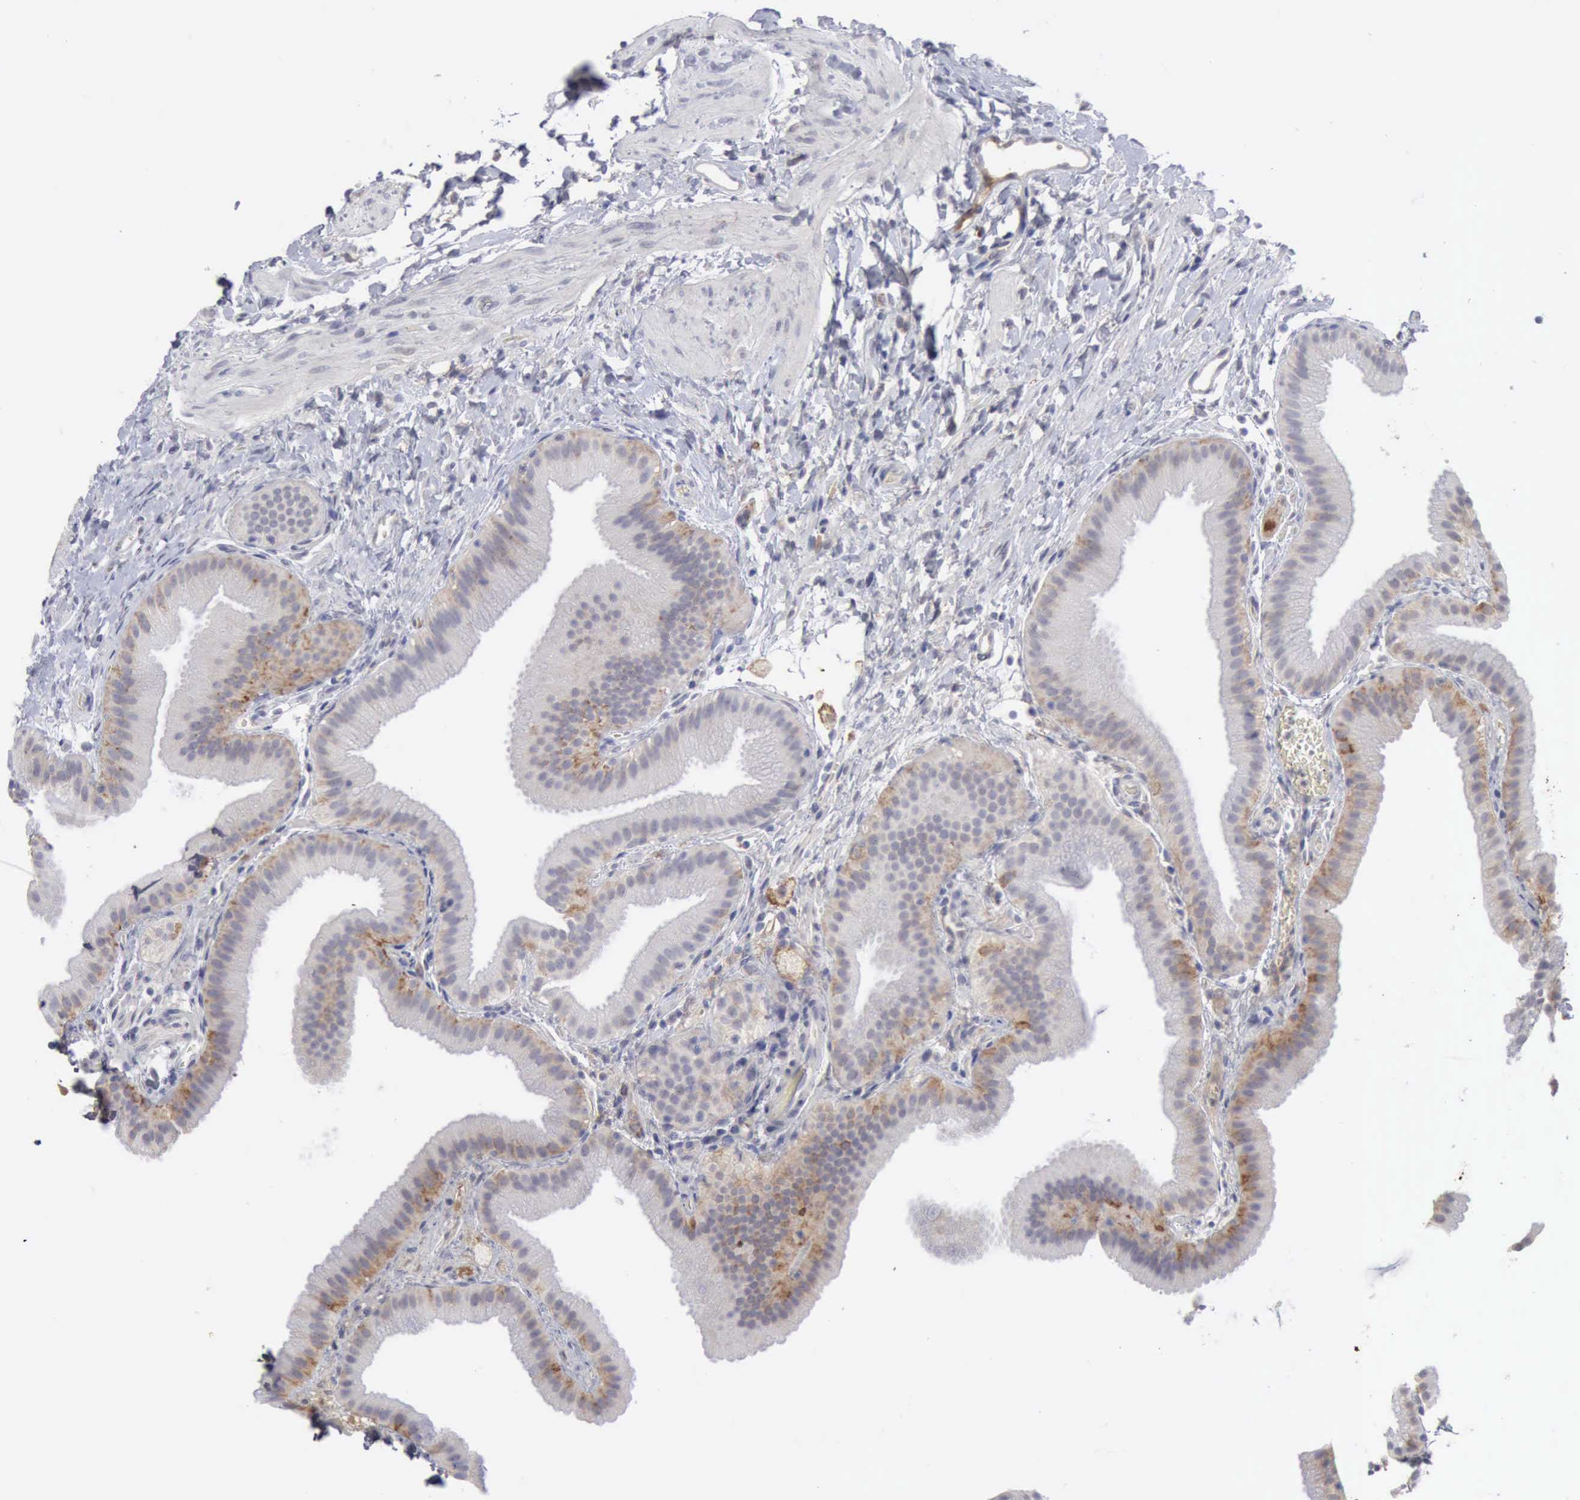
{"staining": {"intensity": "weak", "quantity": "<25%", "location": "cytoplasmic/membranous"}, "tissue": "gallbladder", "cell_type": "Glandular cells", "image_type": "normal", "snomed": [{"axis": "morphology", "description": "Normal tissue, NOS"}, {"axis": "topography", "description": "Gallbladder"}], "caption": "High power microscopy image of an IHC photomicrograph of benign gallbladder, revealing no significant expression in glandular cells.", "gene": "TFRC", "patient": {"sex": "female", "age": 63}}